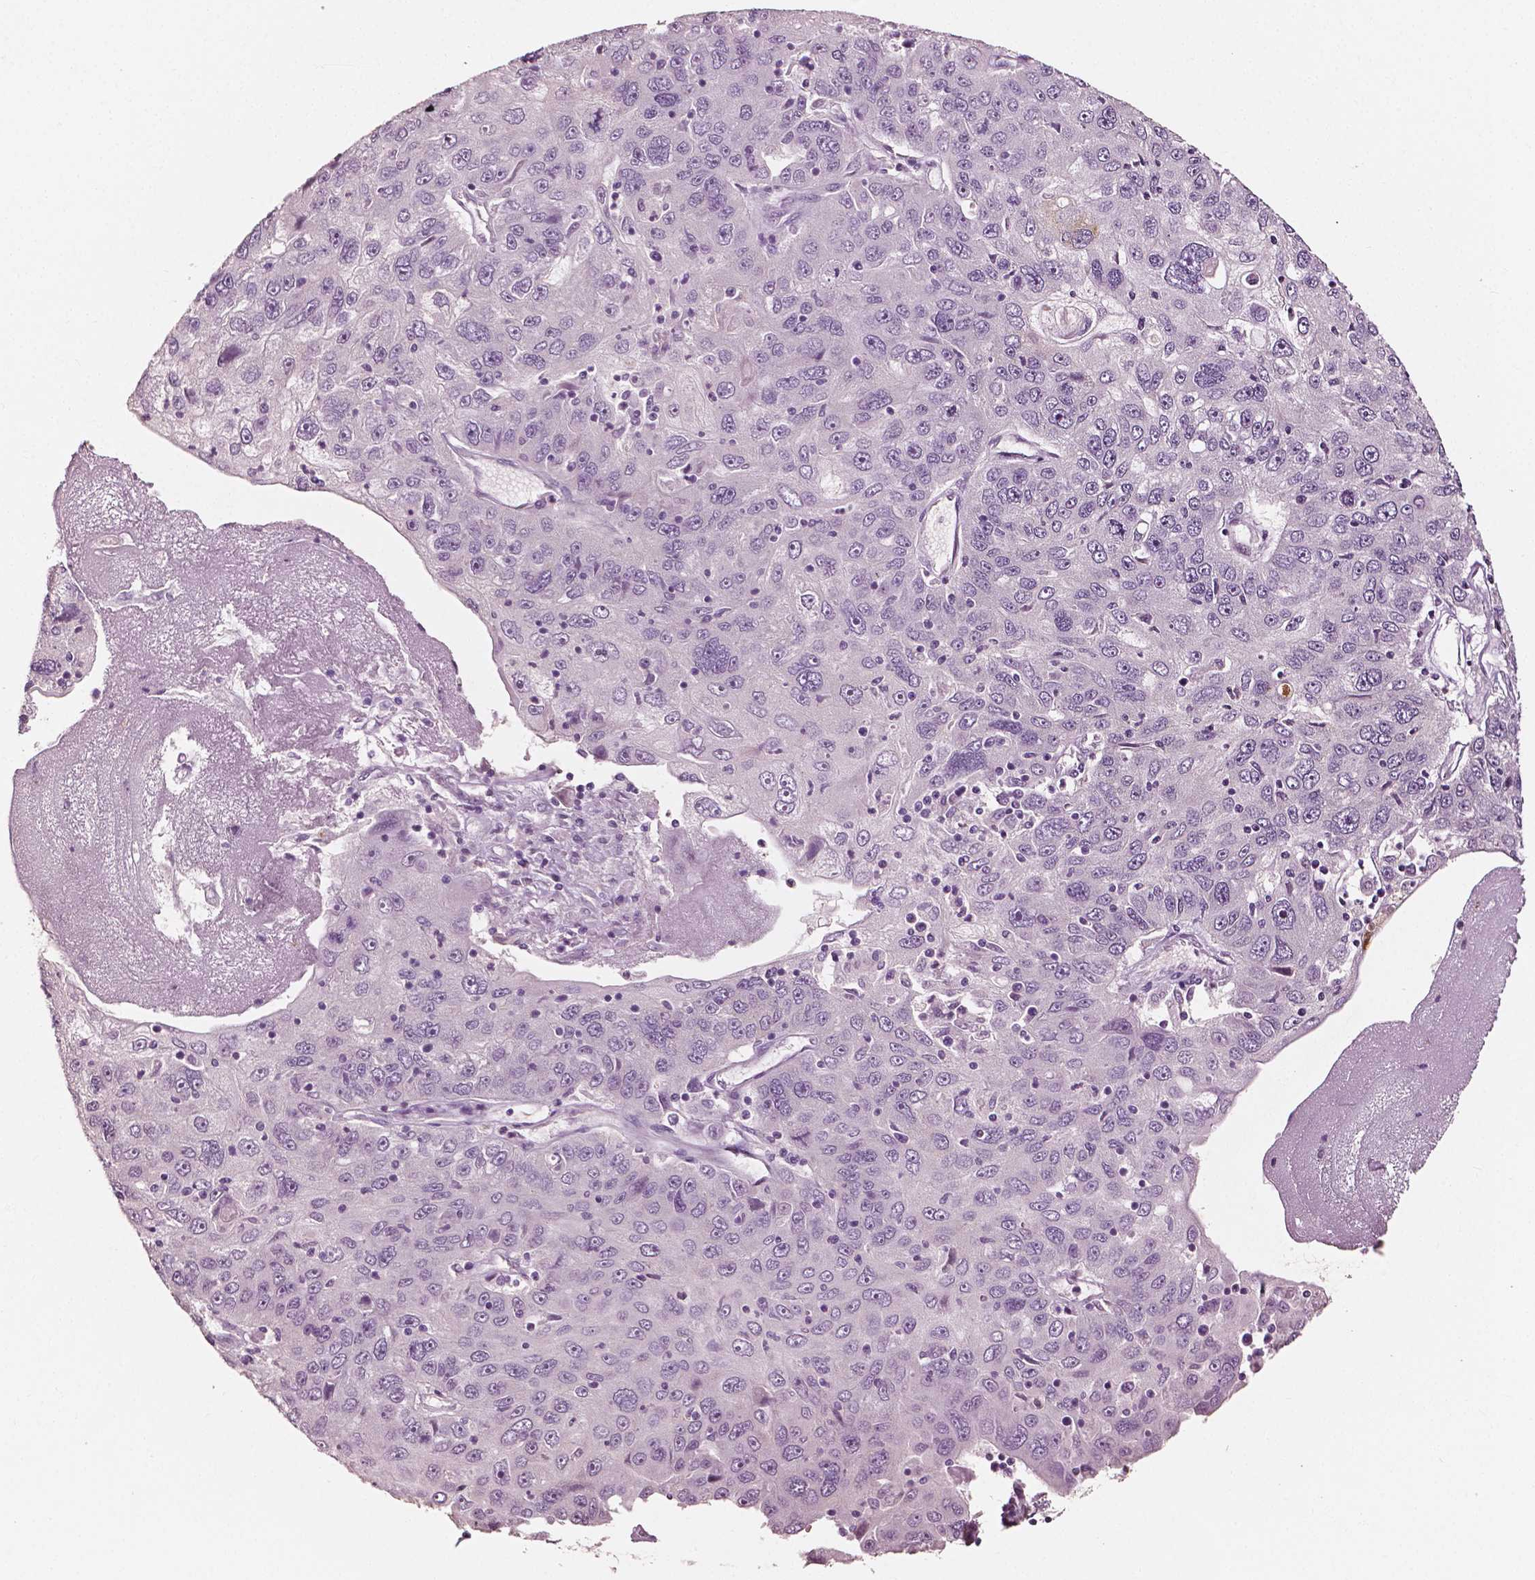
{"staining": {"intensity": "weak", "quantity": "<25%", "location": "nuclear"}, "tissue": "stomach cancer", "cell_type": "Tumor cells", "image_type": "cancer", "snomed": [{"axis": "morphology", "description": "Adenocarcinoma, NOS"}, {"axis": "topography", "description": "Stomach"}], "caption": "This histopathology image is of adenocarcinoma (stomach) stained with immunohistochemistry to label a protein in brown with the nuclei are counter-stained blue. There is no expression in tumor cells.", "gene": "APOA4", "patient": {"sex": "male", "age": 56}}